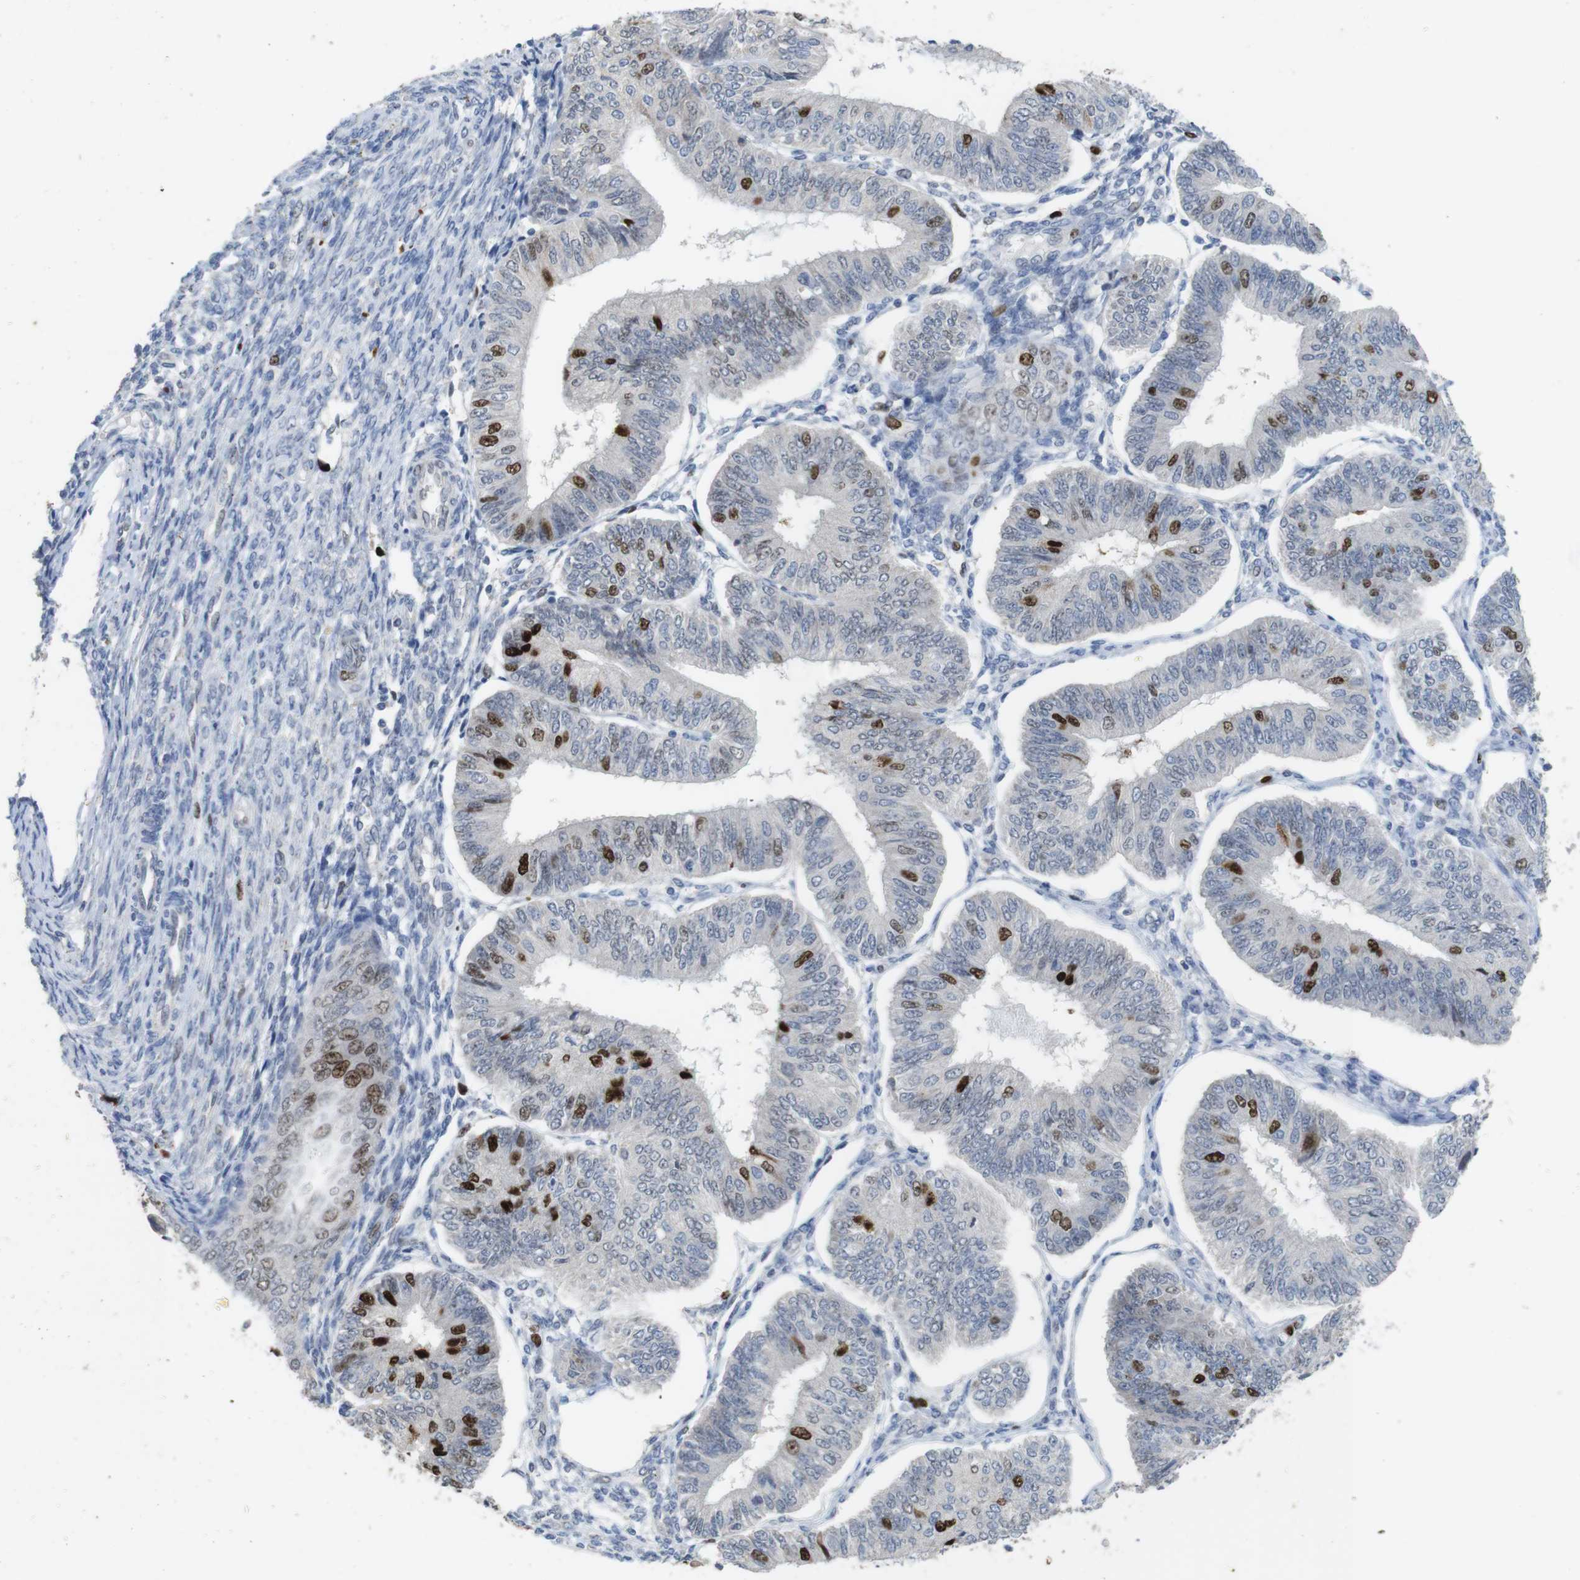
{"staining": {"intensity": "strong", "quantity": "<25%", "location": "nuclear"}, "tissue": "endometrial cancer", "cell_type": "Tumor cells", "image_type": "cancer", "snomed": [{"axis": "morphology", "description": "Adenocarcinoma, NOS"}, {"axis": "topography", "description": "Endometrium"}], "caption": "Protein staining shows strong nuclear positivity in about <25% of tumor cells in endometrial adenocarcinoma. (Brightfield microscopy of DAB IHC at high magnification).", "gene": "KPNA2", "patient": {"sex": "female", "age": 58}}